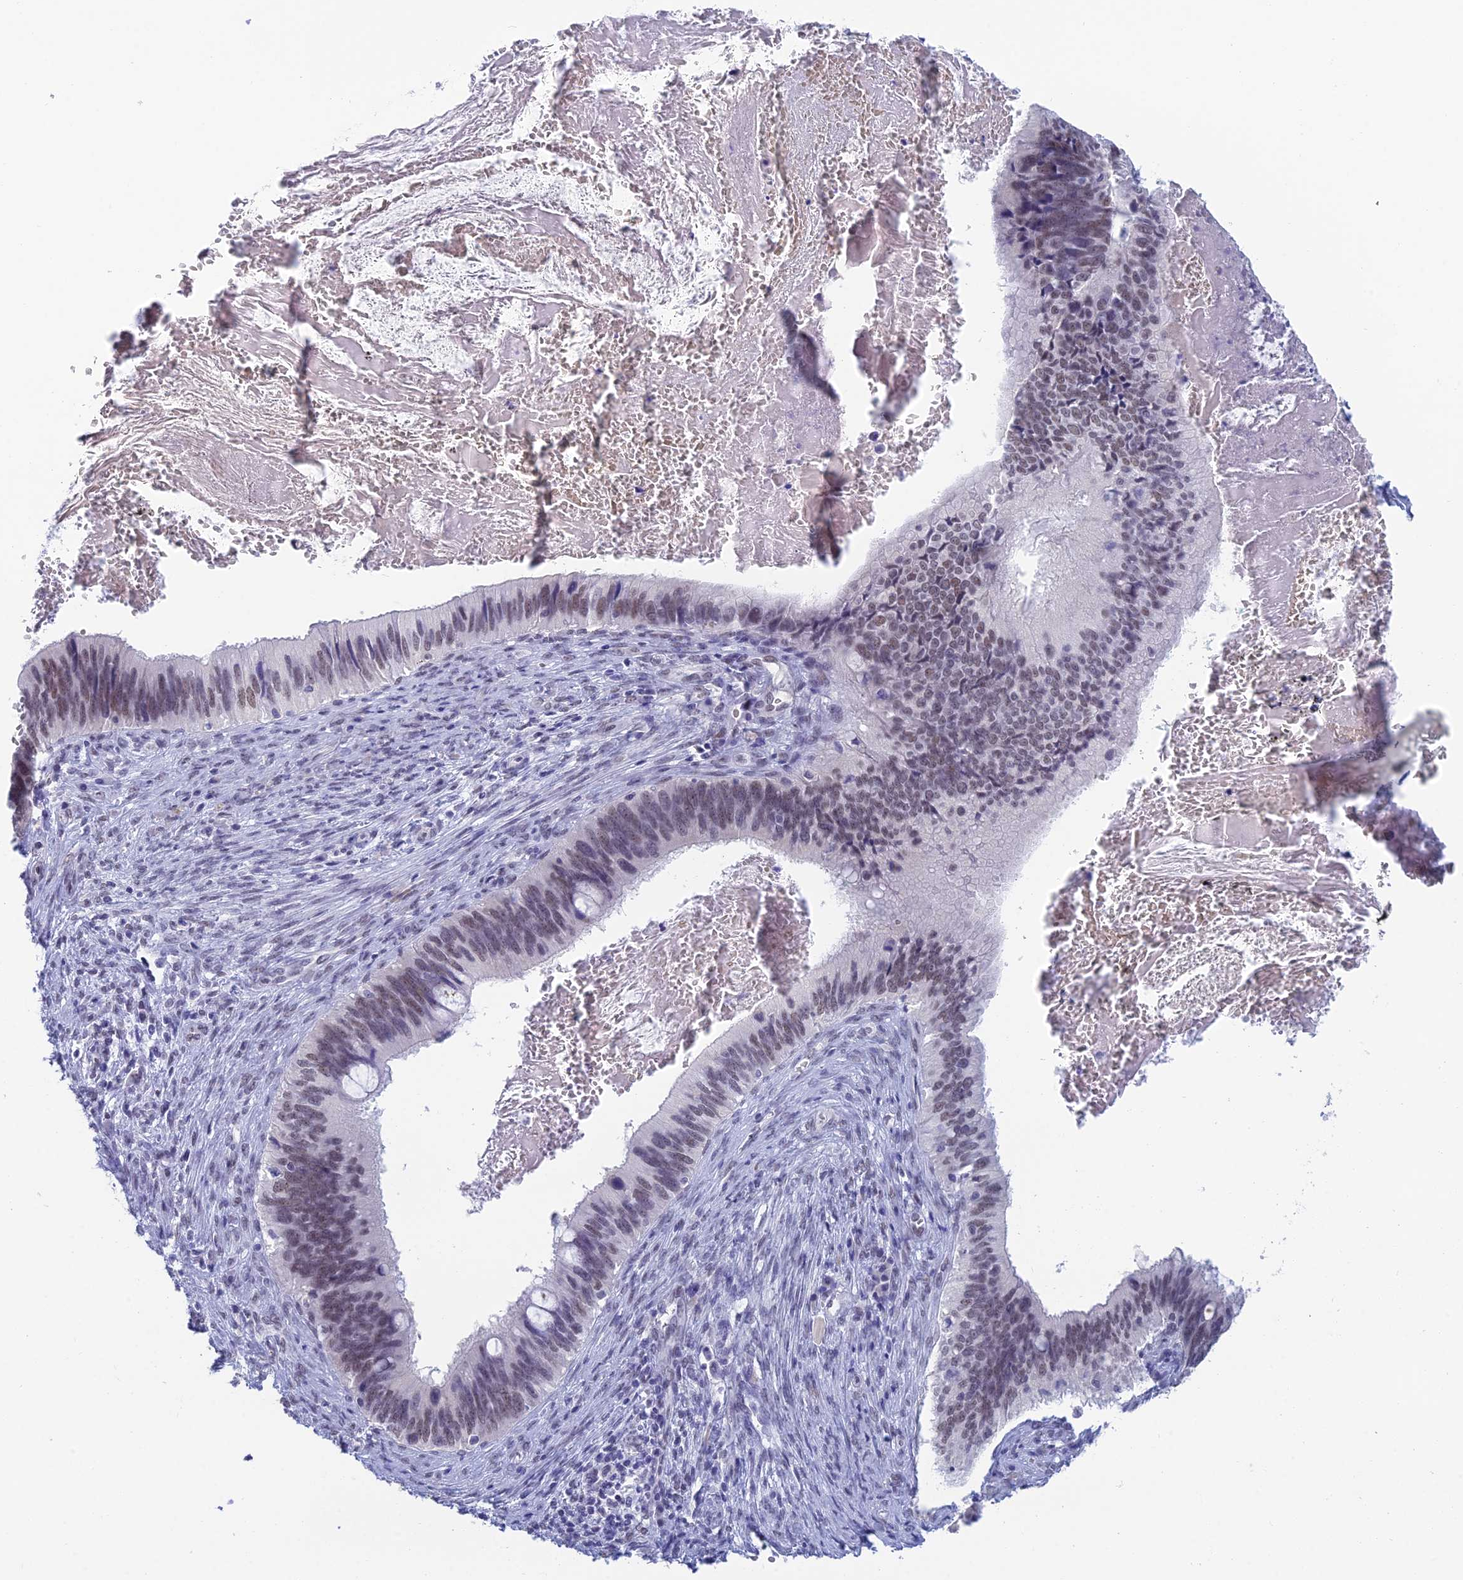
{"staining": {"intensity": "weak", "quantity": "25%-75%", "location": "nuclear"}, "tissue": "cervical cancer", "cell_type": "Tumor cells", "image_type": "cancer", "snomed": [{"axis": "morphology", "description": "Adenocarcinoma, NOS"}, {"axis": "topography", "description": "Cervix"}], "caption": "DAB (3,3'-diaminobenzidine) immunohistochemical staining of human cervical cancer (adenocarcinoma) shows weak nuclear protein expression in about 25%-75% of tumor cells.", "gene": "NABP2", "patient": {"sex": "female", "age": 42}}